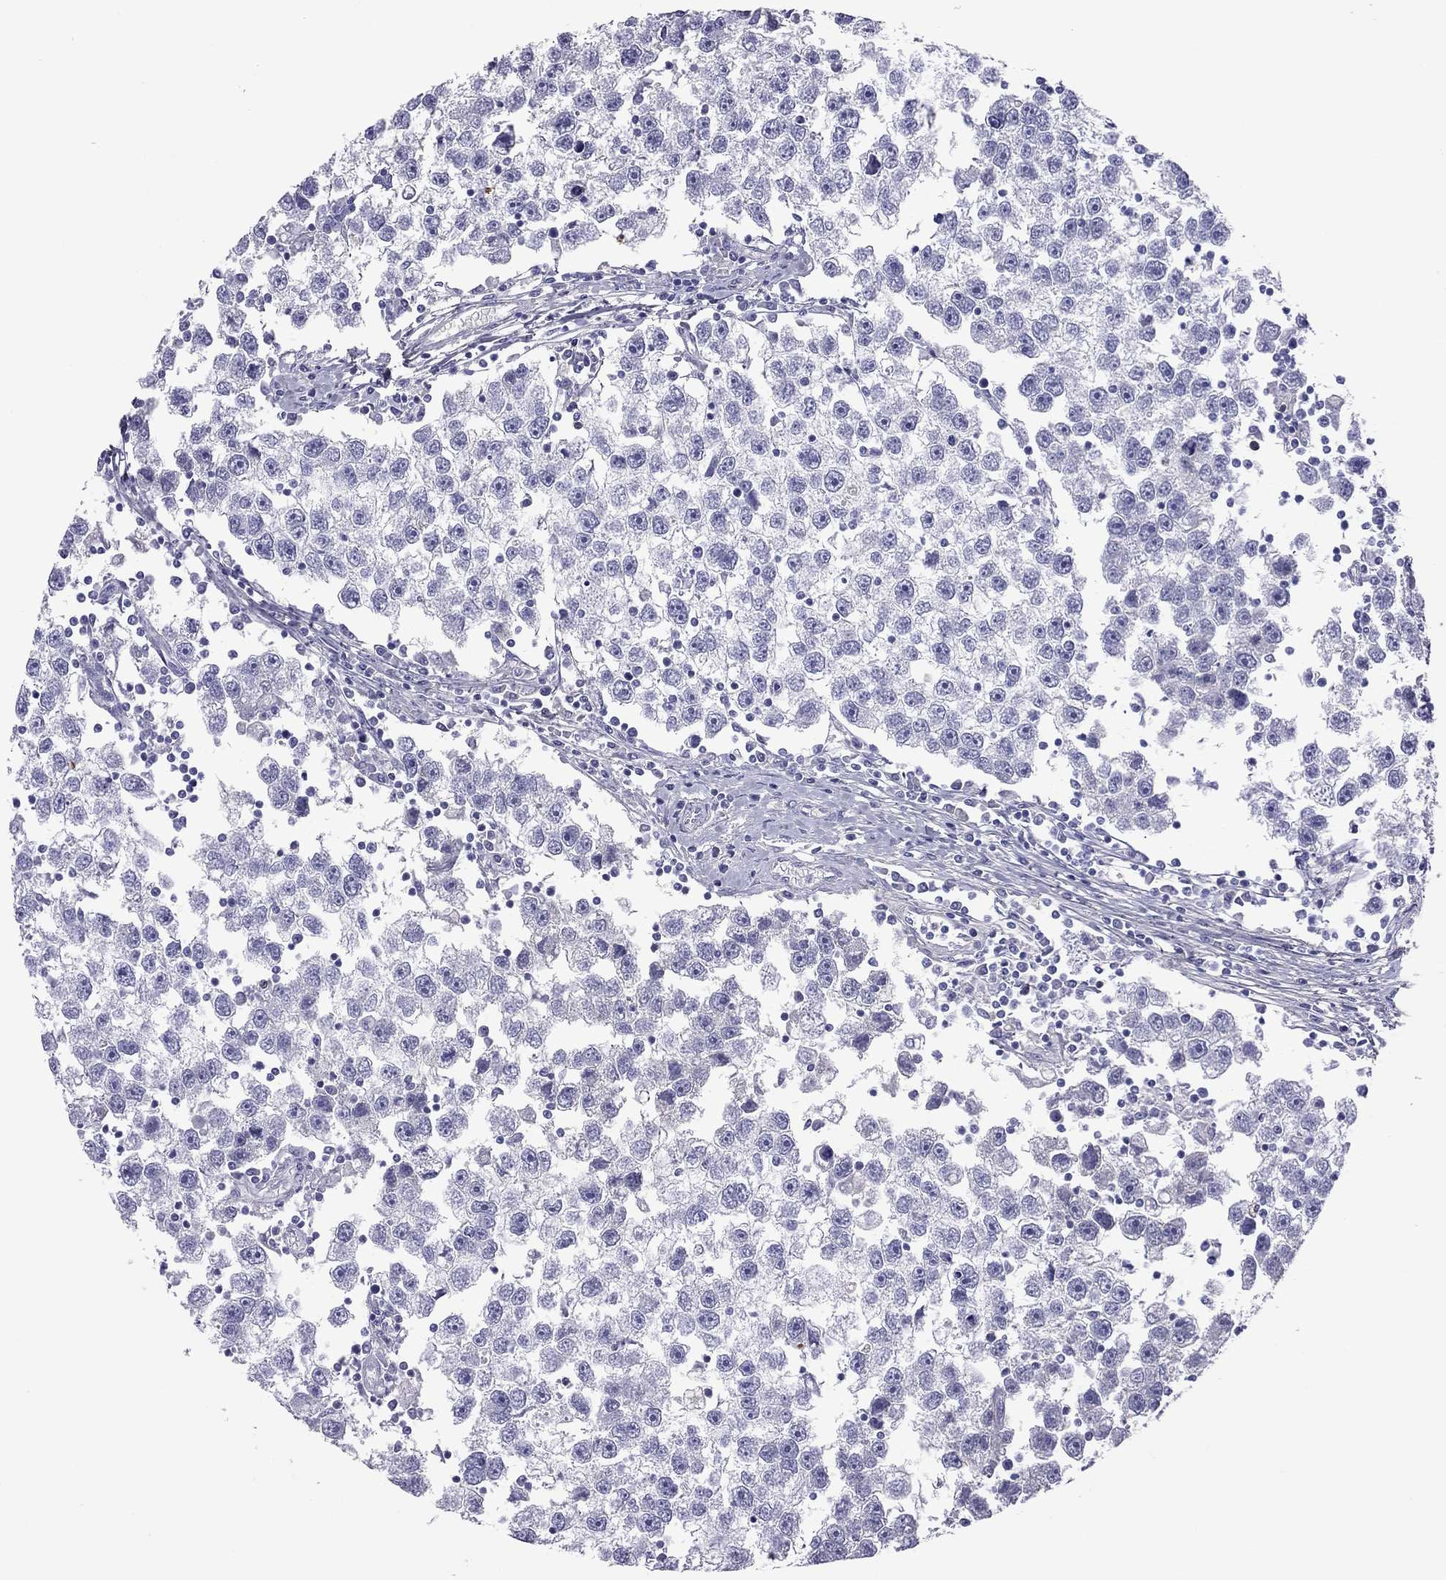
{"staining": {"intensity": "negative", "quantity": "none", "location": "none"}, "tissue": "testis cancer", "cell_type": "Tumor cells", "image_type": "cancer", "snomed": [{"axis": "morphology", "description": "Seminoma, NOS"}, {"axis": "topography", "description": "Testis"}], "caption": "This is an immunohistochemistry photomicrograph of human seminoma (testis). There is no staining in tumor cells.", "gene": "ODF4", "patient": {"sex": "male", "age": 30}}